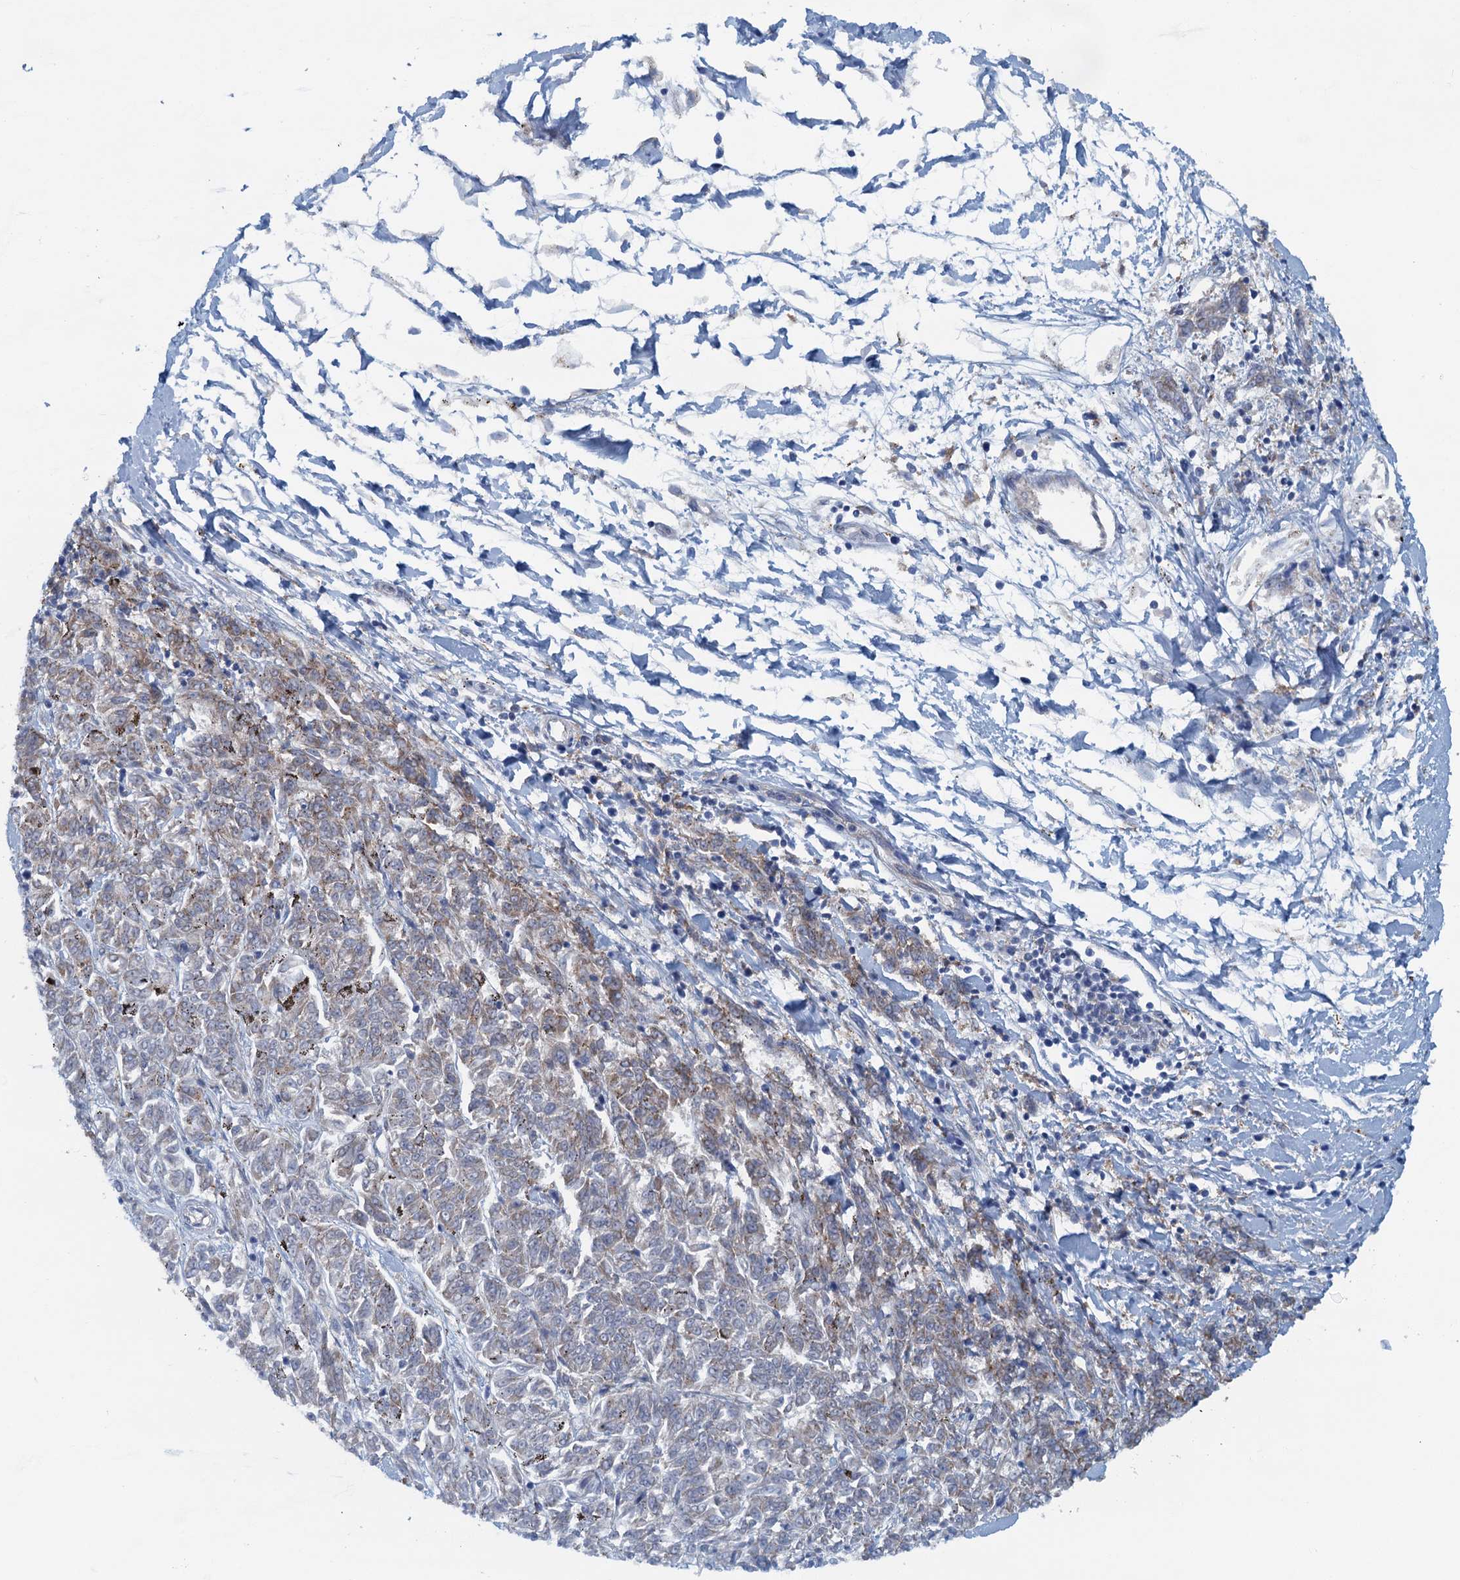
{"staining": {"intensity": "weak", "quantity": "25%-75%", "location": "cytoplasmic/membranous"}, "tissue": "melanoma", "cell_type": "Tumor cells", "image_type": "cancer", "snomed": [{"axis": "morphology", "description": "Malignant melanoma, NOS"}, {"axis": "topography", "description": "Skin"}], "caption": "Weak cytoplasmic/membranous protein expression is present in about 25%-75% of tumor cells in melanoma. (IHC, brightfield microscopy, high magnification).", "gene": "MYDGF", "patient": {"sex": "female", "age": 72}}